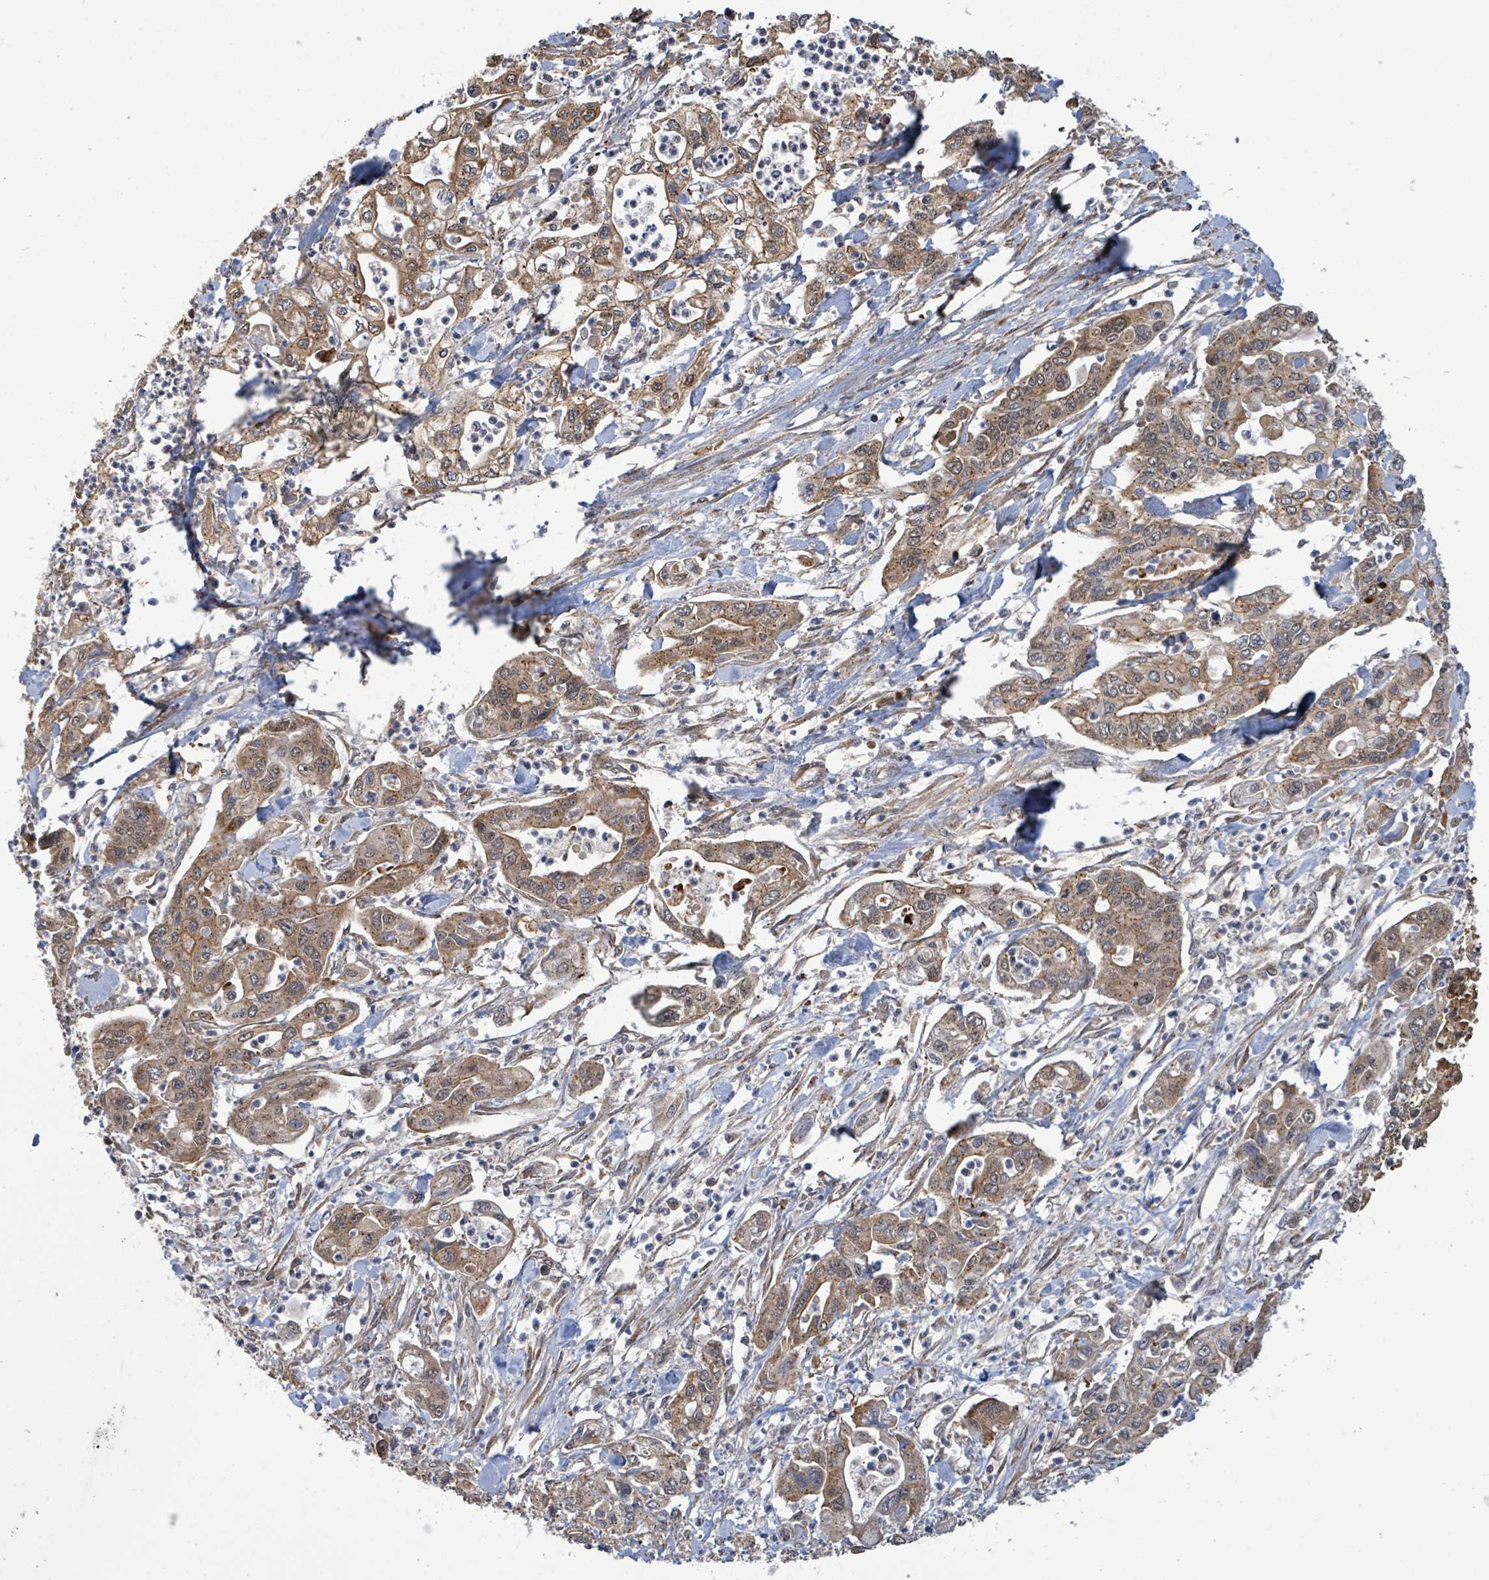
{"staining": {"intensity": "moderate", "quantity": ">75%", "location": "cytoplasmic/membranous,nuclear"}, "tissue": "pancreatic cancer", "cell_type": "Tumor cells", "image_type": "cancer", "snomed": [{"axis": "morphology", "description": "Adenocarcinoma, NOS"}, {"axis": "topography", "description": "Pancreas"}], "caption": "Immunohistochemistry of pancreatic cancer demonstrates medium levels of moderate cytoplasmic/membranous and nuclear positivity in approximately >75% of tumor cells.", "gene": "KLC1", "patient": {"sex": "male", "age": 62}}